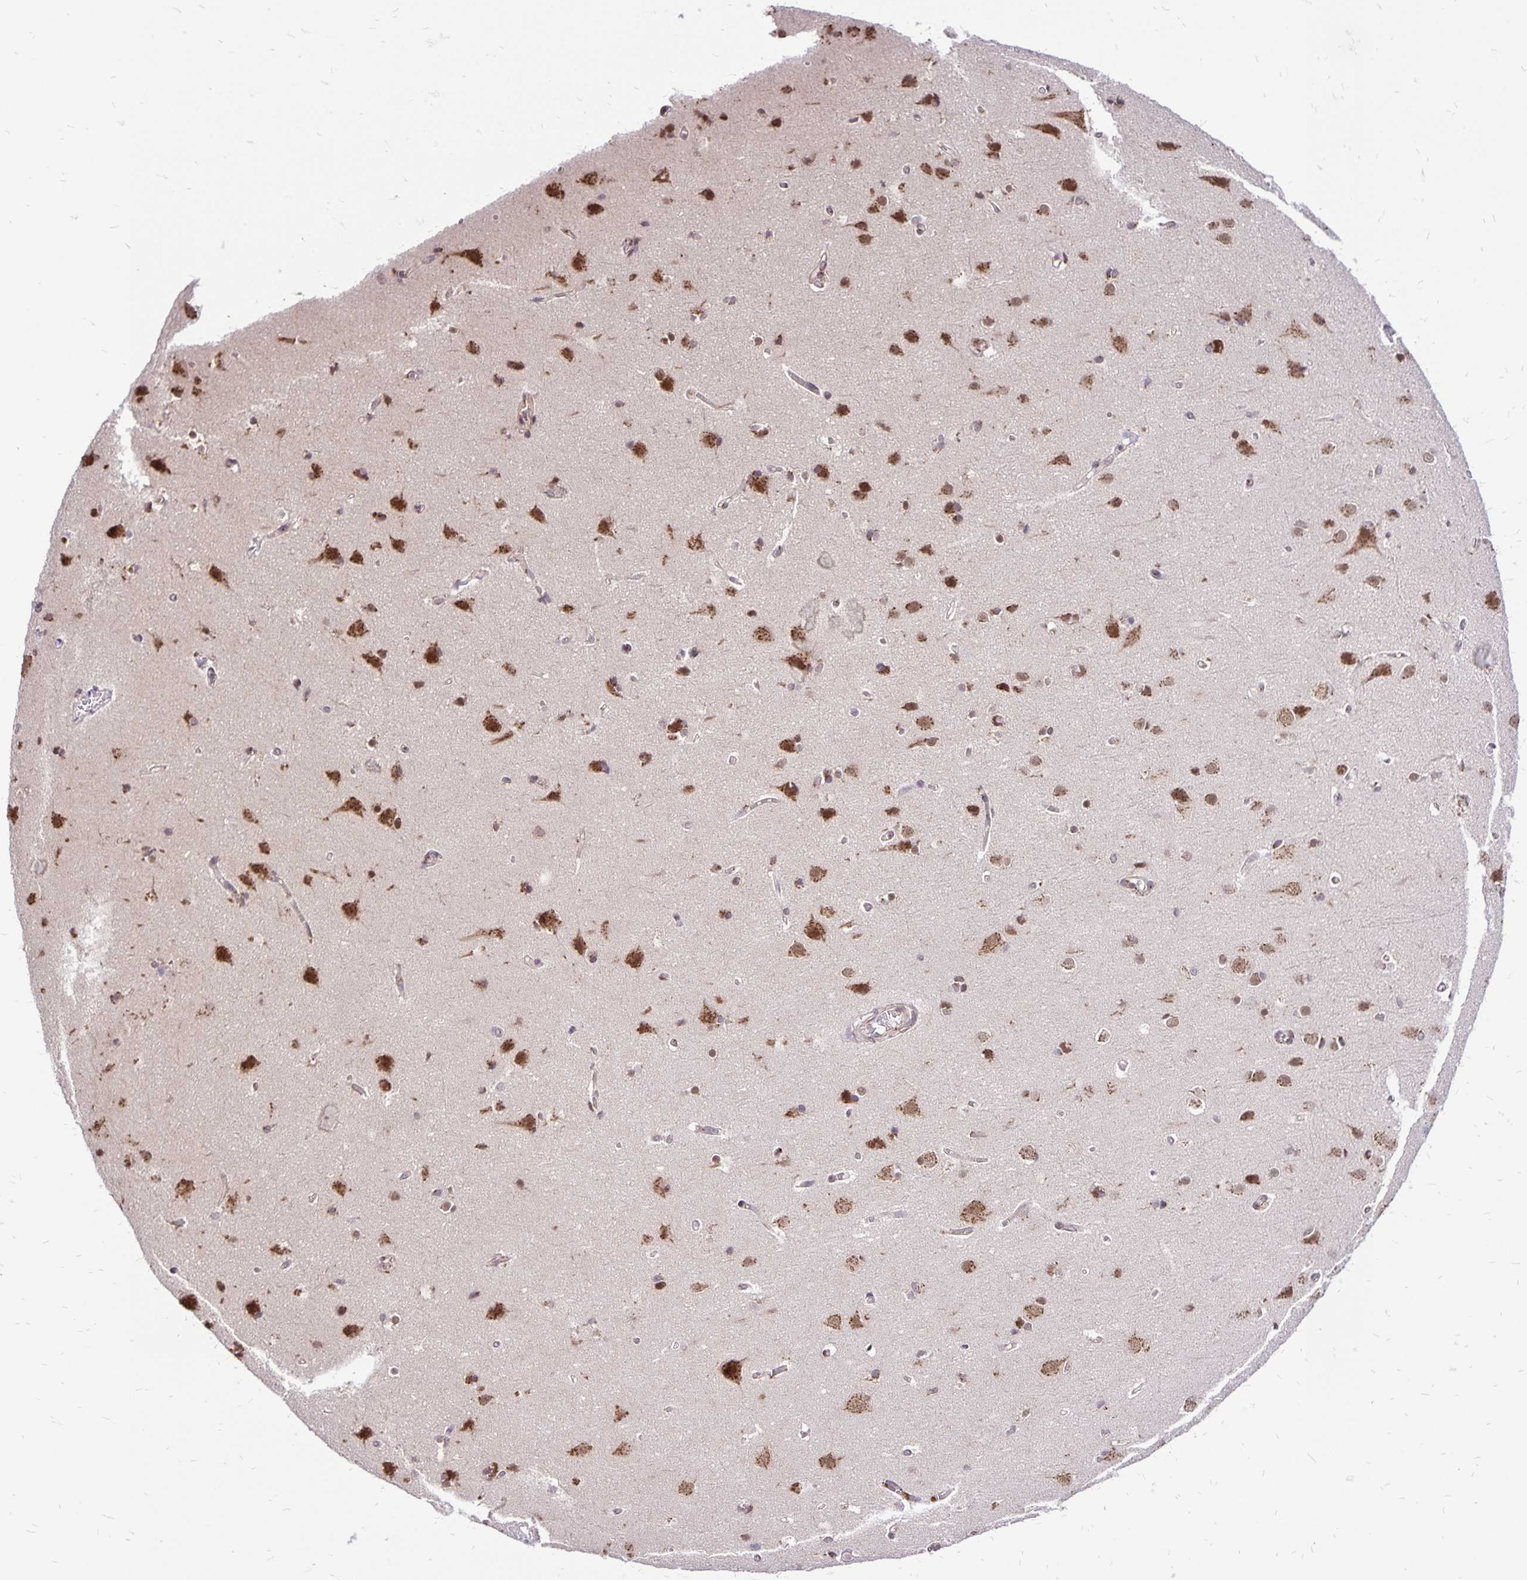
{"staining": {"intensity": "weak", "quantity": "25%-75%", "location": "cytoplasmic/membranous"}, "tissue": "cerebral cortex", "cell_type": "Endothelial cells", "image_type": "normal", "snomed": [{"axis": "morphology", "description": "Normal tissue, NOS"}, {"axis": "topography", "description": "Cerebral cortex"}], "caption": "Immunohistochemical staining of unremarkable human cerebral cortex demonstrates low levels of weak cytoplasmic/membranous expression in approximately 25%-75% of endothelial cells.", "gene": "GOLGA5", "patient": {"sex": "male", "age": 37}}